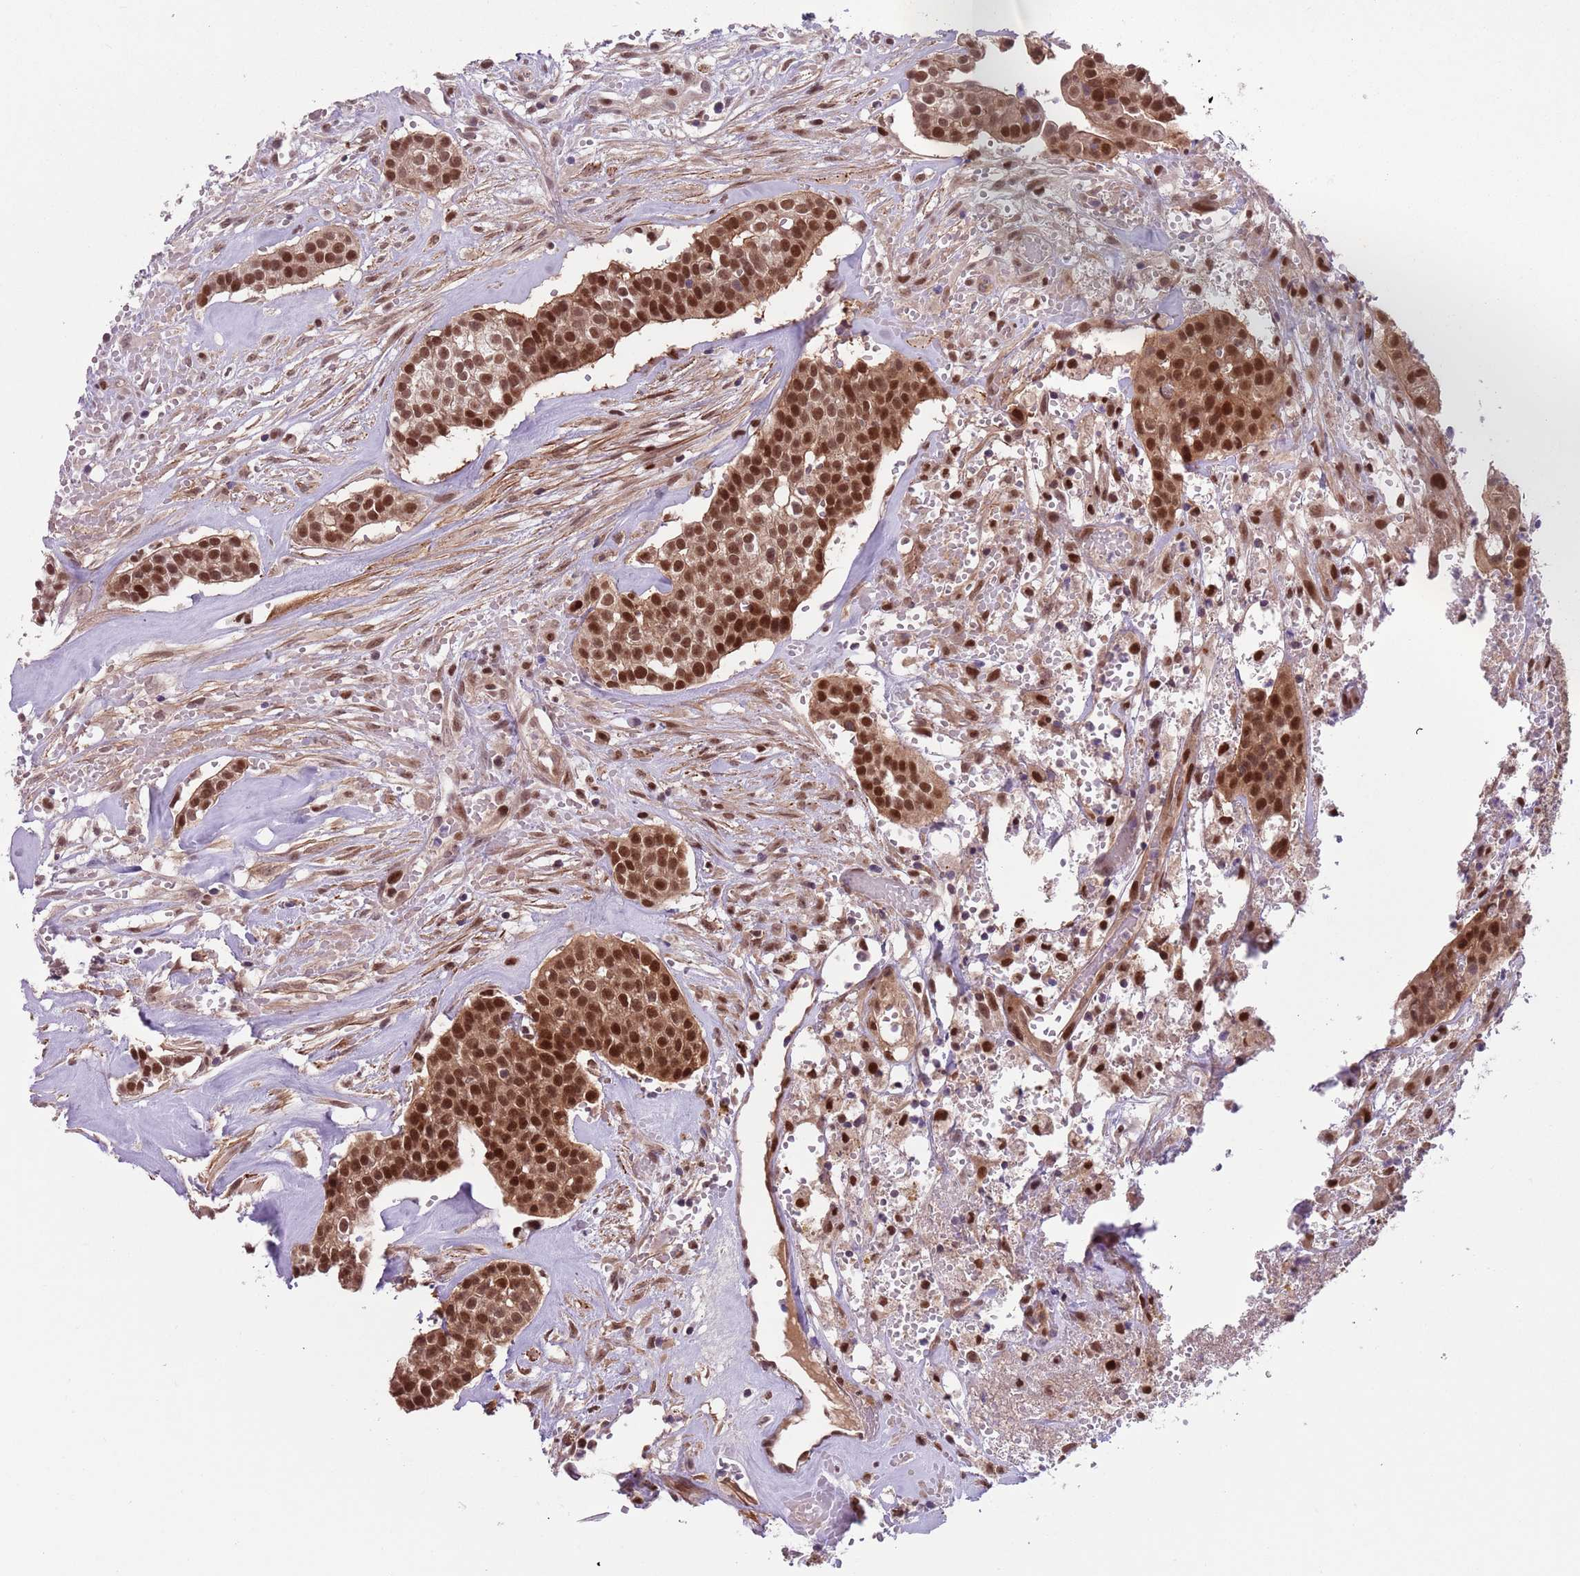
{"staining": {"intensity": "strong", "quantity": ">75%", "location": "nuclear"}, "tissue": "head and neck cancer", "cell_type": "Tumor cells", "image_type": "cancer", "snomed": [{"axis": "morphology", "description": "Adenocarcinoma, NOS"}, {"axis": "topography", "description": "Head-Neck"}], "caption": "Approximately >75% of tumor cells in human head and neck adenocarcinoma show strong nuclear protein expression as visualized by brown immunohistochemical staining.", "gene": "RMND5B", "patient": {"sex": "male", "age": 81}}